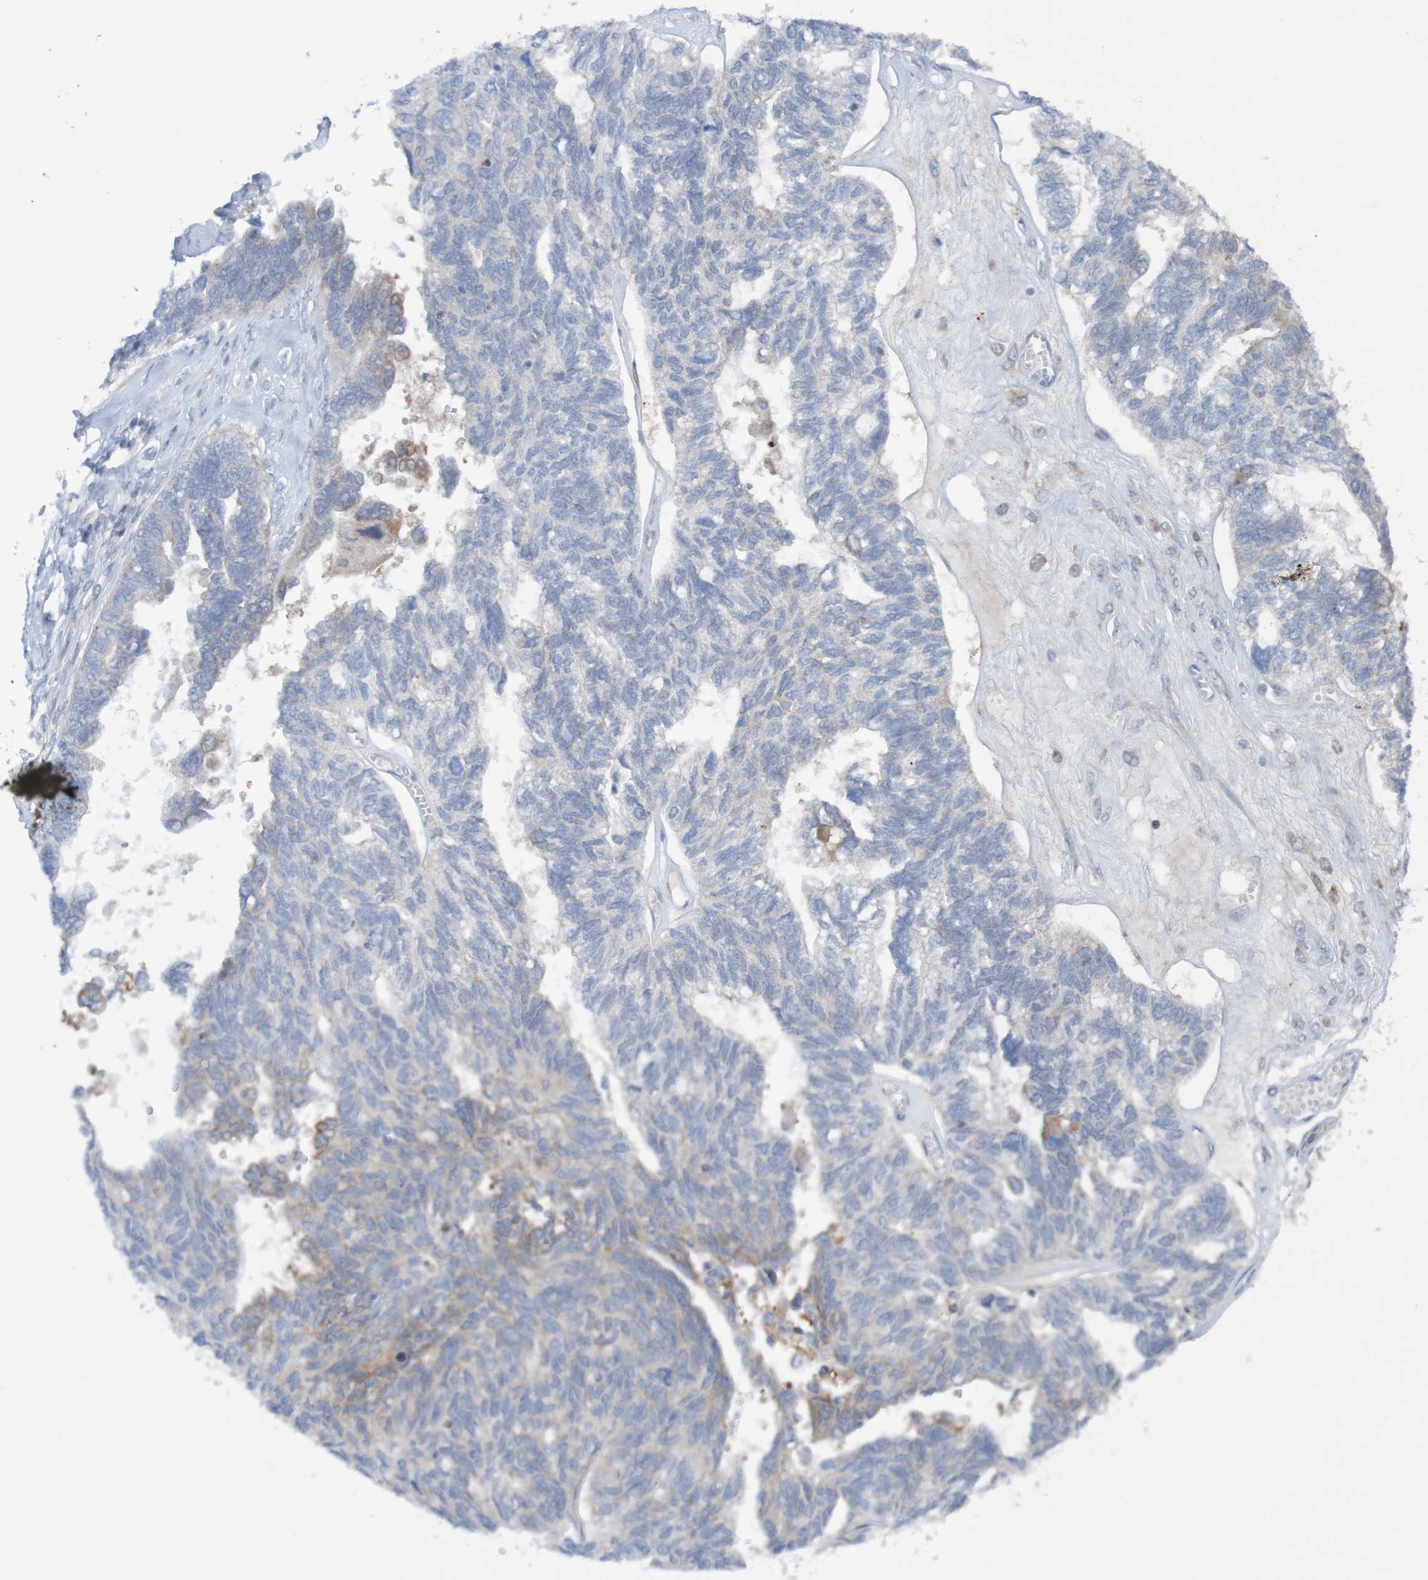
{"staining": {"intensity": "moderate", "quantity": "<25%", "location": "cytoplasmic/membranous"}, "tissue": "ovarian cancer", "cell_type": "Tumor cells", "image_type": "cancer", "snomed": [{"axis": "morphology", "description": "Cystadenocarcinoma, serous, NOS"}, {"axis": "topography", "description": "Ovary"}], "caption": "A high-resolution micrograph shows IHC staining of ovarian cancer (serous cystadenocarcinoma), which shows moderate cytoplasmic/membranous expression in about <25% of tumor cells. The protein is stained brown, and the nuclei are stained in blue (DAB IHC with brightfield microscopy, high magnification).", "gene": "ANGPT4", "patient": {"sex": "female", "age": 79}}